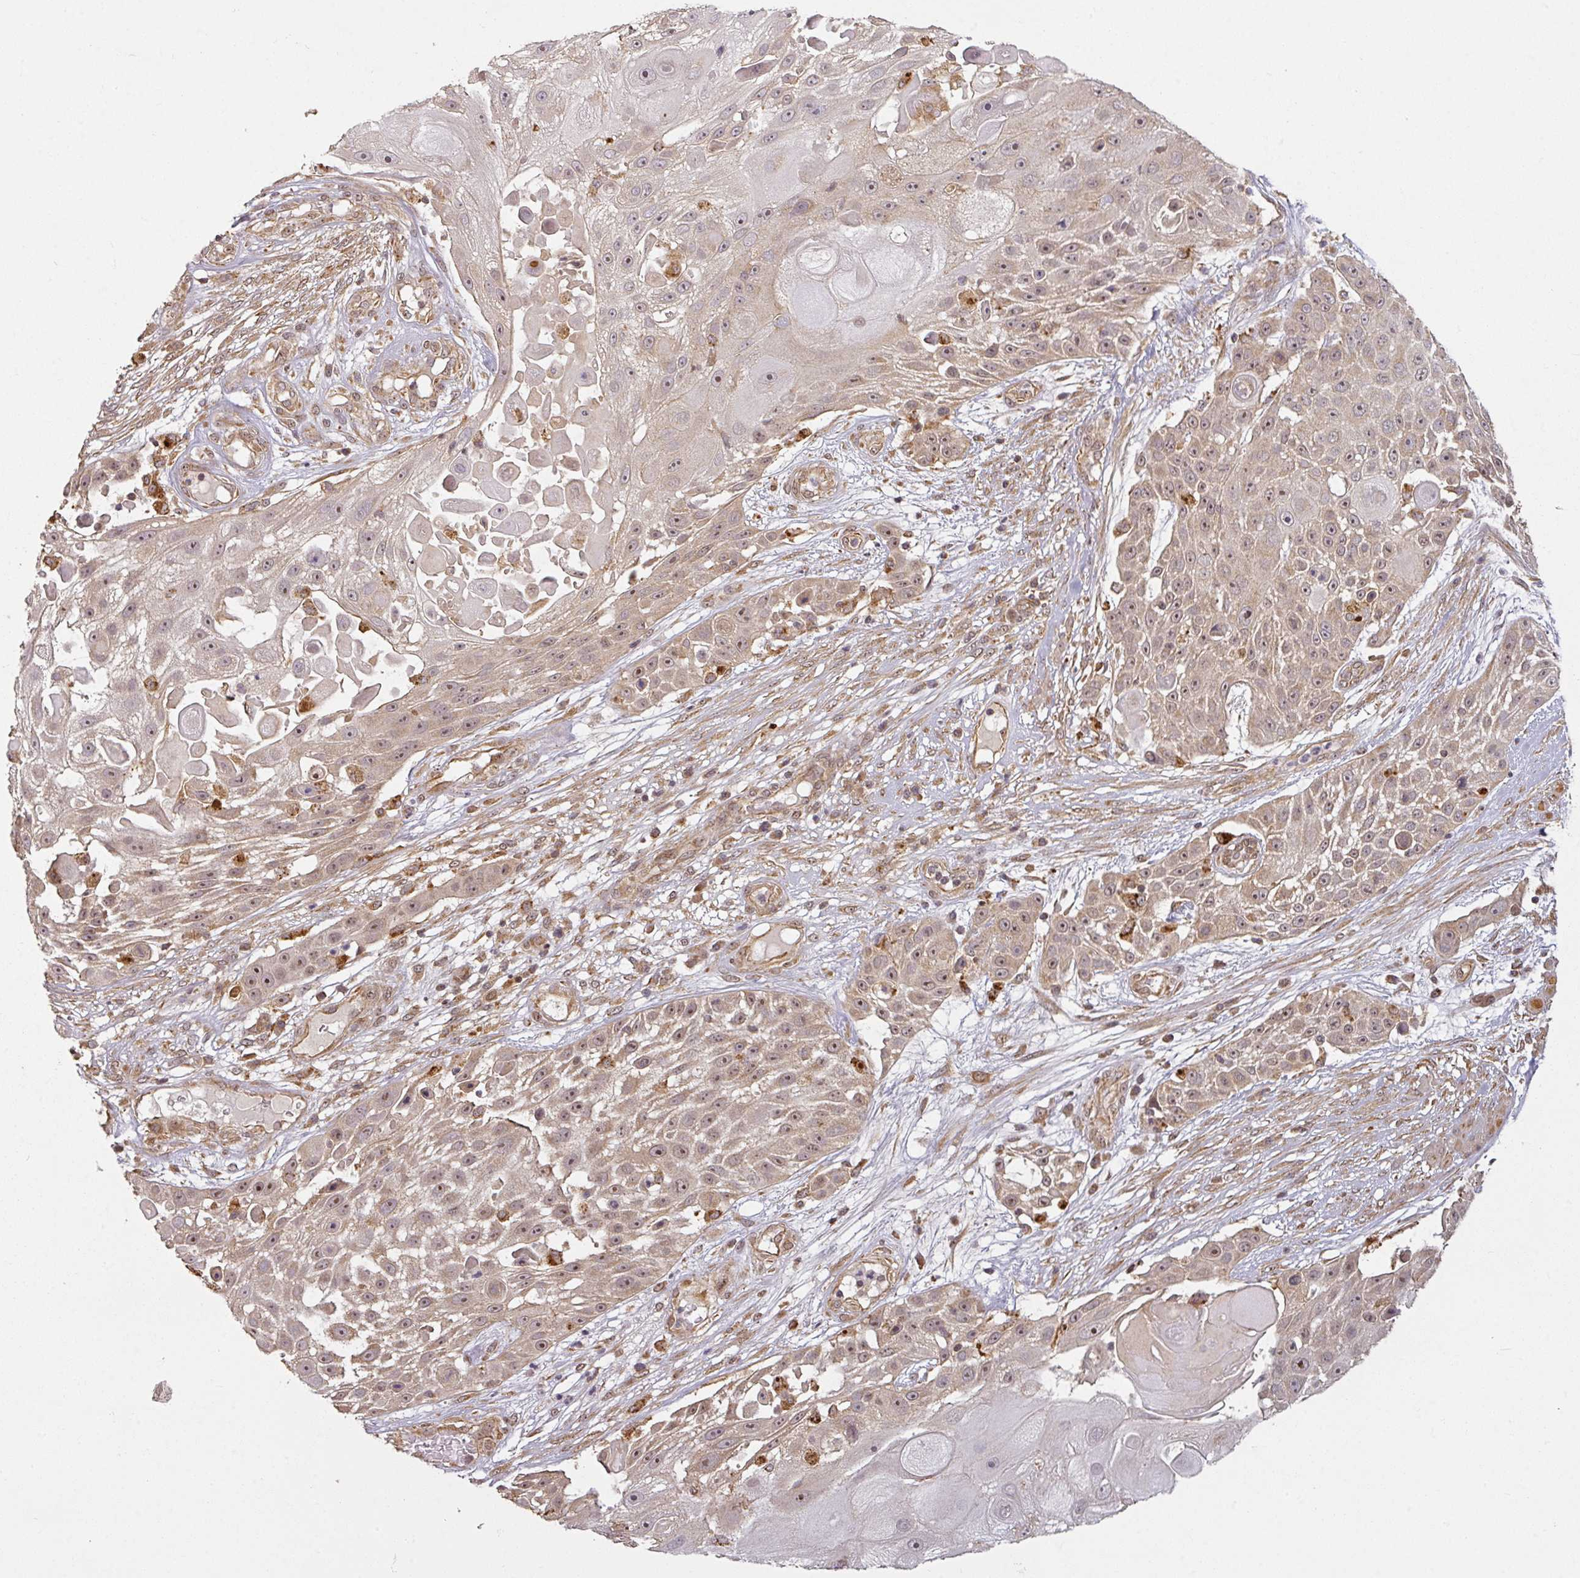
{"staining": {"intensity": "moderate", "quantity": "25%-75%", "location": "cytoplasmic/membranous,nuclear"}, "tissue": "skin cancer", "cell_type": "Tumor cells", "image_type": "cancer", "snomed": [{"axis": "morphology", "description": "Squamous cell carcinoma, NOS"}, {"axis": "topography", "description": "Skin"}], "caption": "DAB (3,3'-diaminobenzidine) immunohistochemical staining of skin cancer reveals moderate cytoplasmic/membranous and nuclear protein positivity in approximately 25%-75% of tumor cells.", "gene": "DIMT1", "patient": {"sex": "female", "age": 86}}